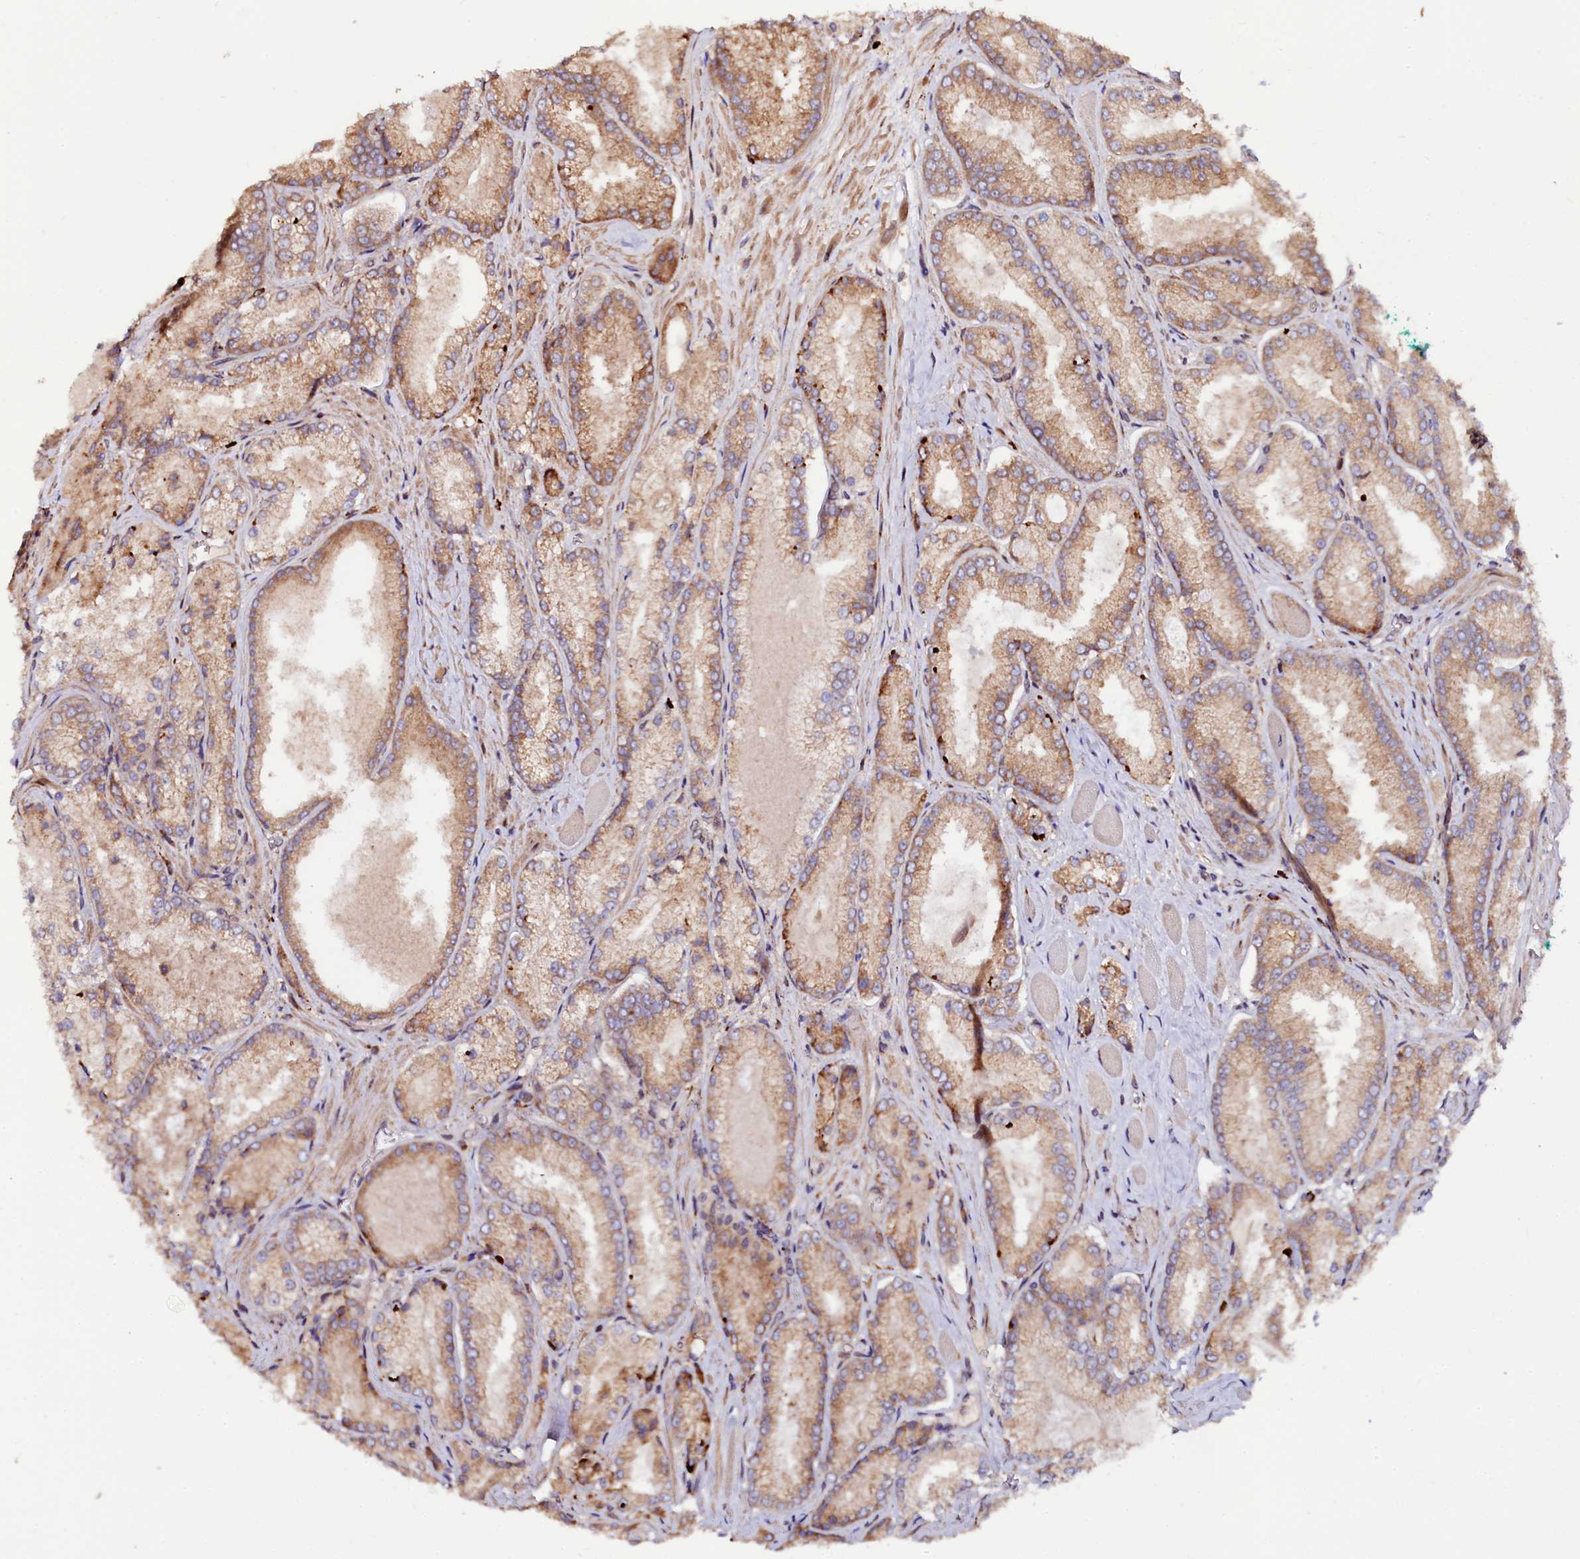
{"staining": {"intensity": "moderate", "quantity": ">75%", "location": "cytoplasmic/membranous"}, "tissue": "prostate cancer", "cell_type": "Tumor cells", "image_type": "cancer", "snomed": [{"axis": "morphology", "description": "Adenocarcinoma, Low grade"}, {"axis": "topography", "description": "Prostate"}], "caption": "Human prostate adenocarcinoma (low-grade) stained for a protein (brown) reveals moderate cytoplasmic/membranous positive expression in approximately >75% of tumor cells.", "gene": "C5orf15", "patient": {"sex": "male", "age": 74}}